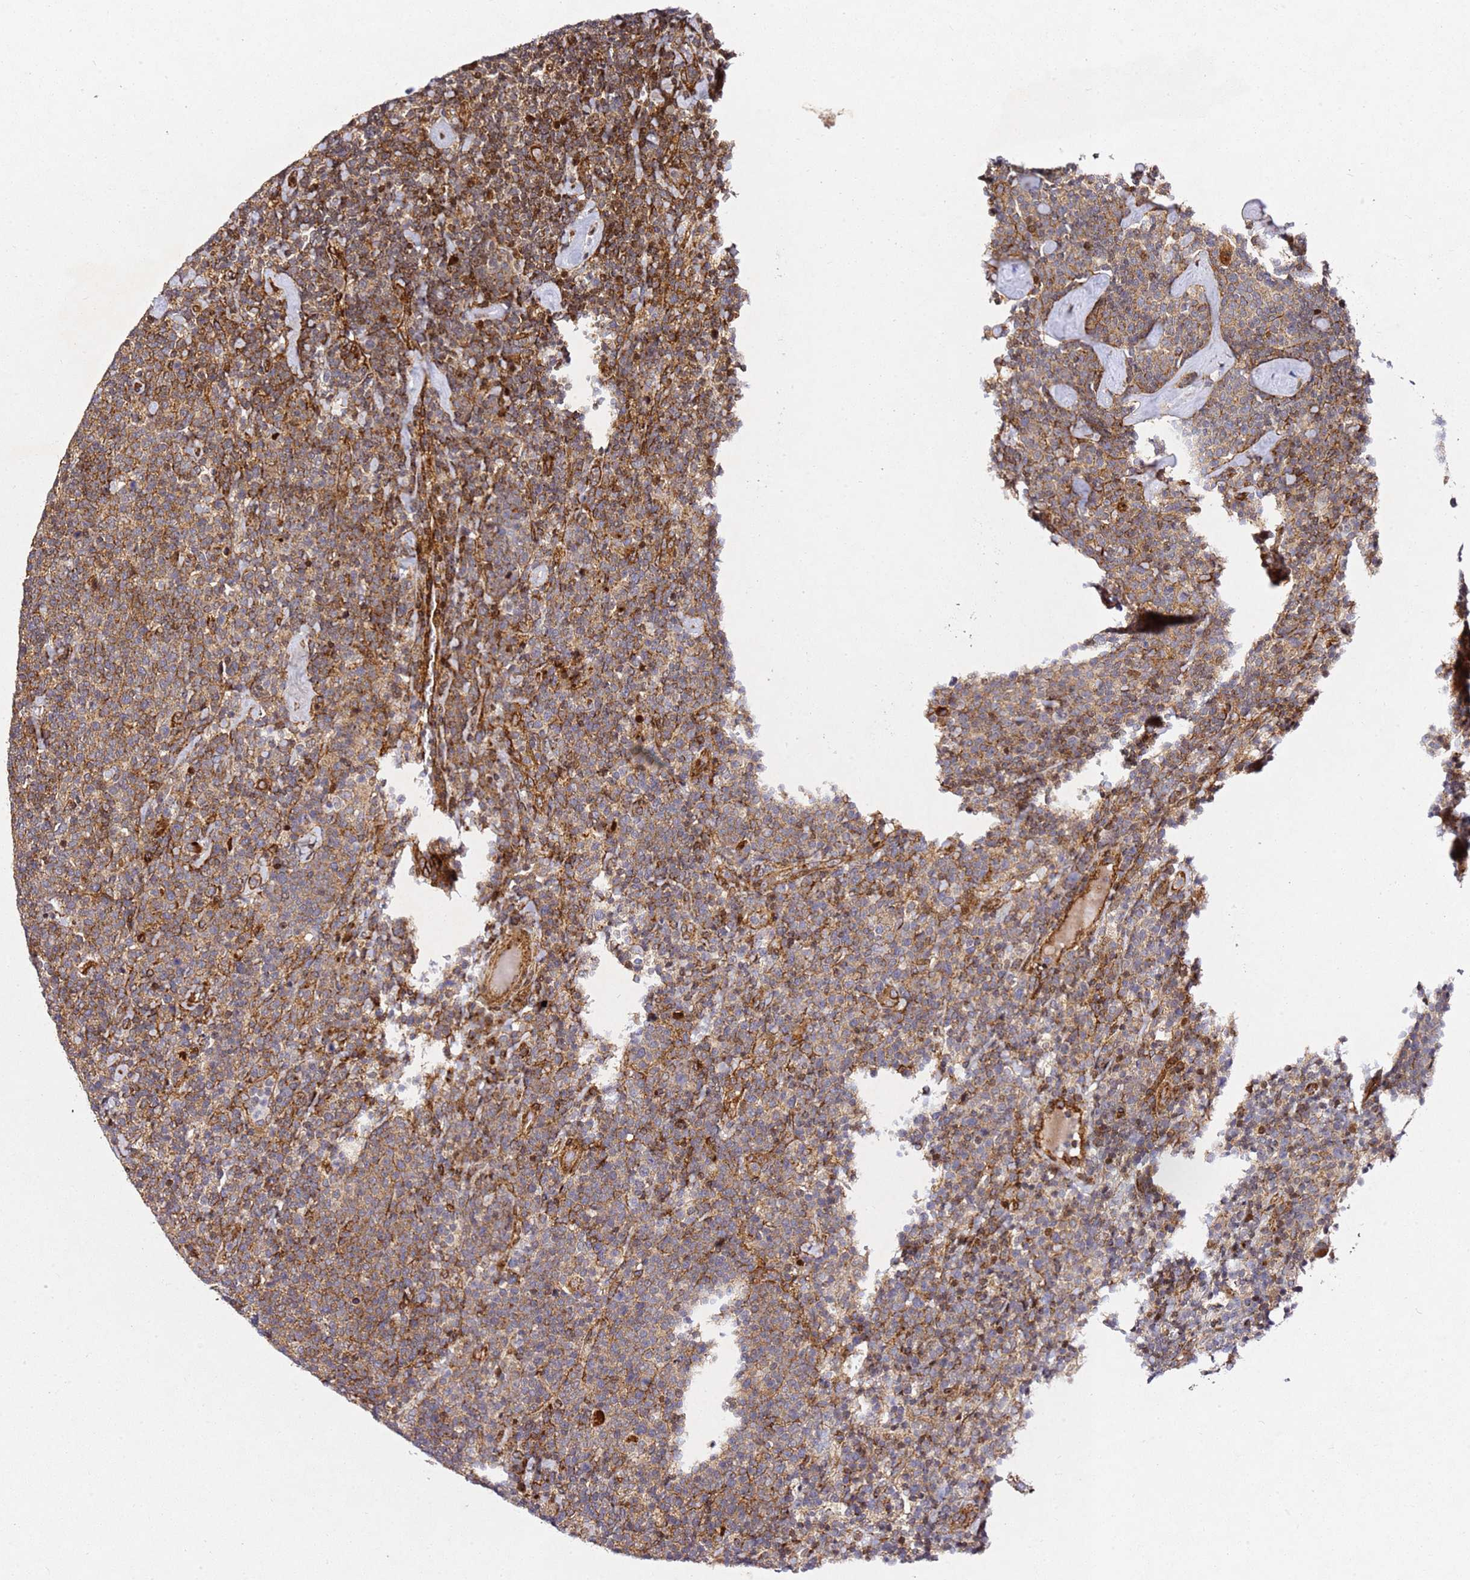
{"staining": {"intensity": "moderate", "quantity": ">75%", "location": "cytoplasmic/membranous"}, "tissue": "lymphoma", "cell_type": "Tumor cells", "image_type": "cancer", "snomed": [{"axis": "morphology", "description": "Malignant lymphoma, non-Hodgkin's type, High grade"}, {"axis": "topography", "description": "Lymph node"}], "caption": "High-power microscopy captured an immunohistochemistry micrograph of high-grade malignant lymphoma, non-Hodgkin's type, revealing moderate cytoplasmic/membranous staining in about >75% of tumor cells.", "gene": "ZNF296", "patient": {"sex": "male", "age": 61}}